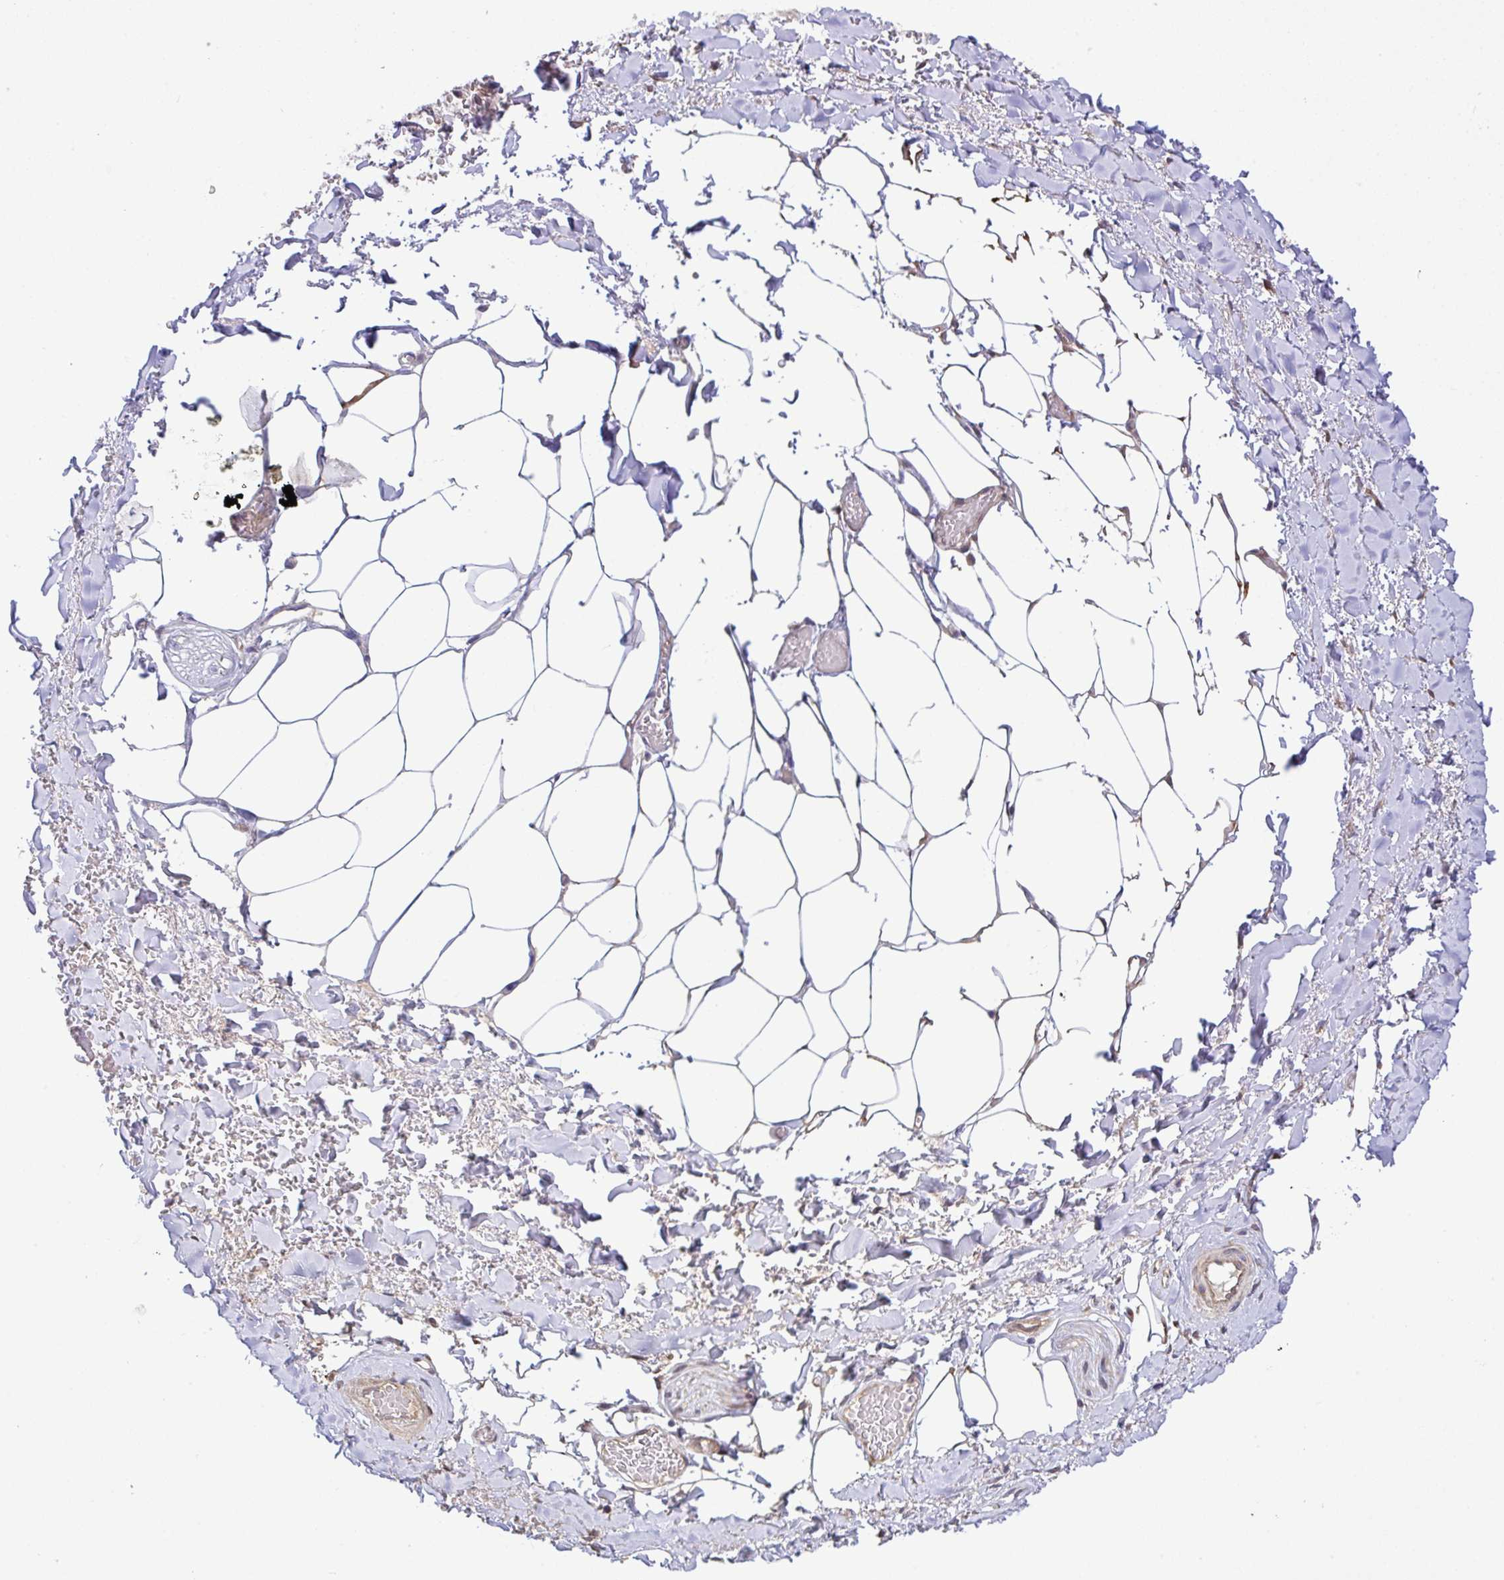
{"staining": {"intensity": "negative", "quantity": "none", "location": "none"}, "tissue": "adipose tissue", "cell_type": "Adipocytes", "image_type": "normal", "snomed": [{"axis": "morphology", "description": "Normal tissue, NOS"}, {"axis": "topography", "description": "Vagina"}, {"axis": "topography", "description": "Peripheral nerve tissue"}], "caption": "A micrograph of adipose tissue stained for a protein exhibits no brown staining in adipocytes. (Stains: DAB (3,3'-diaminobenzidine) IHC with hematoxylin counter stain, Microscopy: brightfield microscopy at high magnification).", "gene": "UBE4A", "patient": {"sex": "female", "age": 71}}